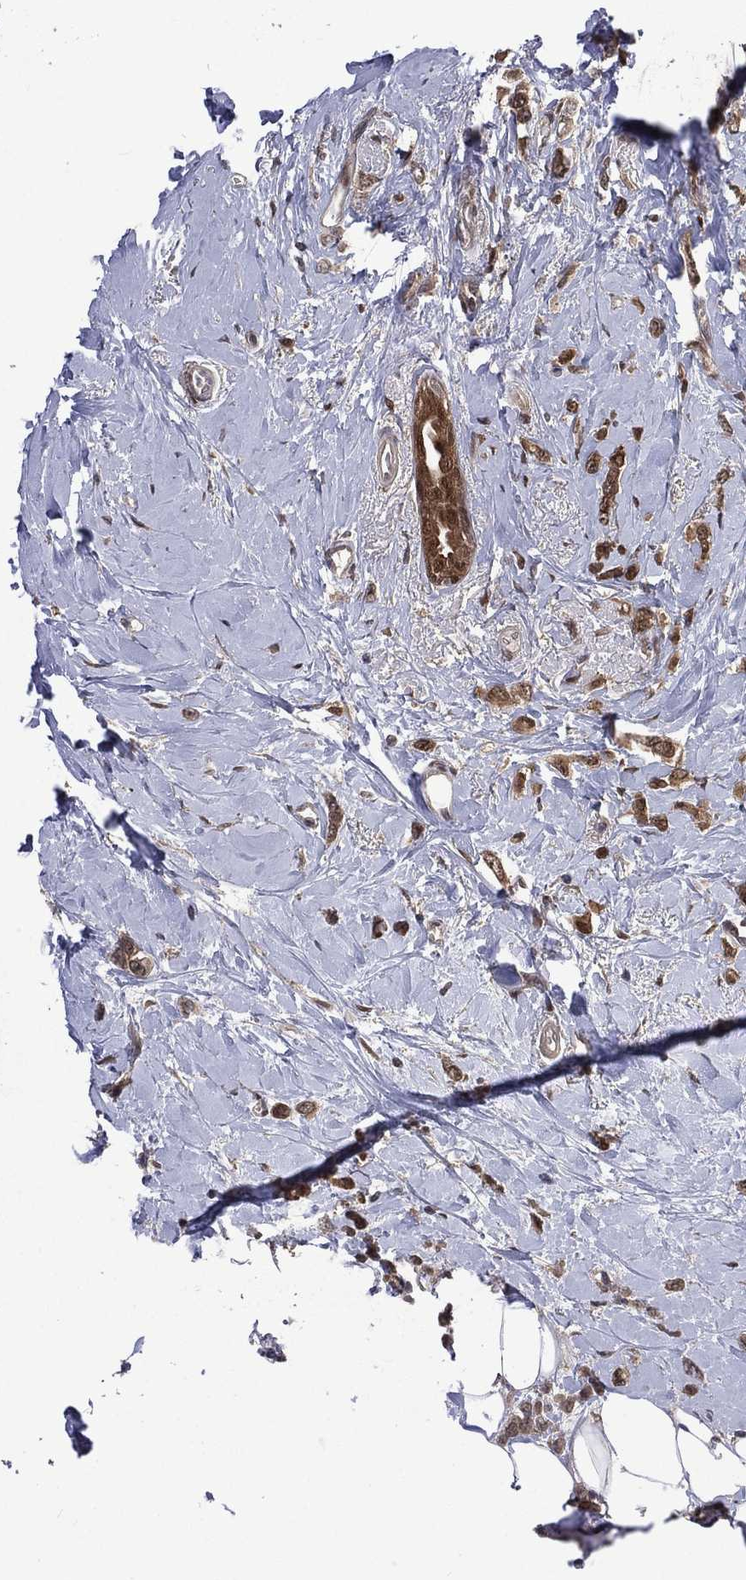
{"staining": {"intensity": "strong", "quantity": ">75%", "location": "cytoplasmic/membranous,nuclear"}, "tissue": "breast cancer", "cell_type": "Tumor cells", "image_type": "cancer", "snomed": [{"axis": "morphology", "description": "Lobular carcinoma"}, {"axis": "topography", "description": "Breast"}], "caption": "Immunohistochemical staining of breast cancer reveals strong cytoplasmic/membranous and nuclear protein positivity in approximately >75% of tumor cells. (Stains: DAB (3,3'-diaminobenzidine) in brown, nuclei in blue, Microscopy: brightfield microscopy at high magnification).", "gene": "MTAP", "patient": {"sex": "female", "age": 66}}